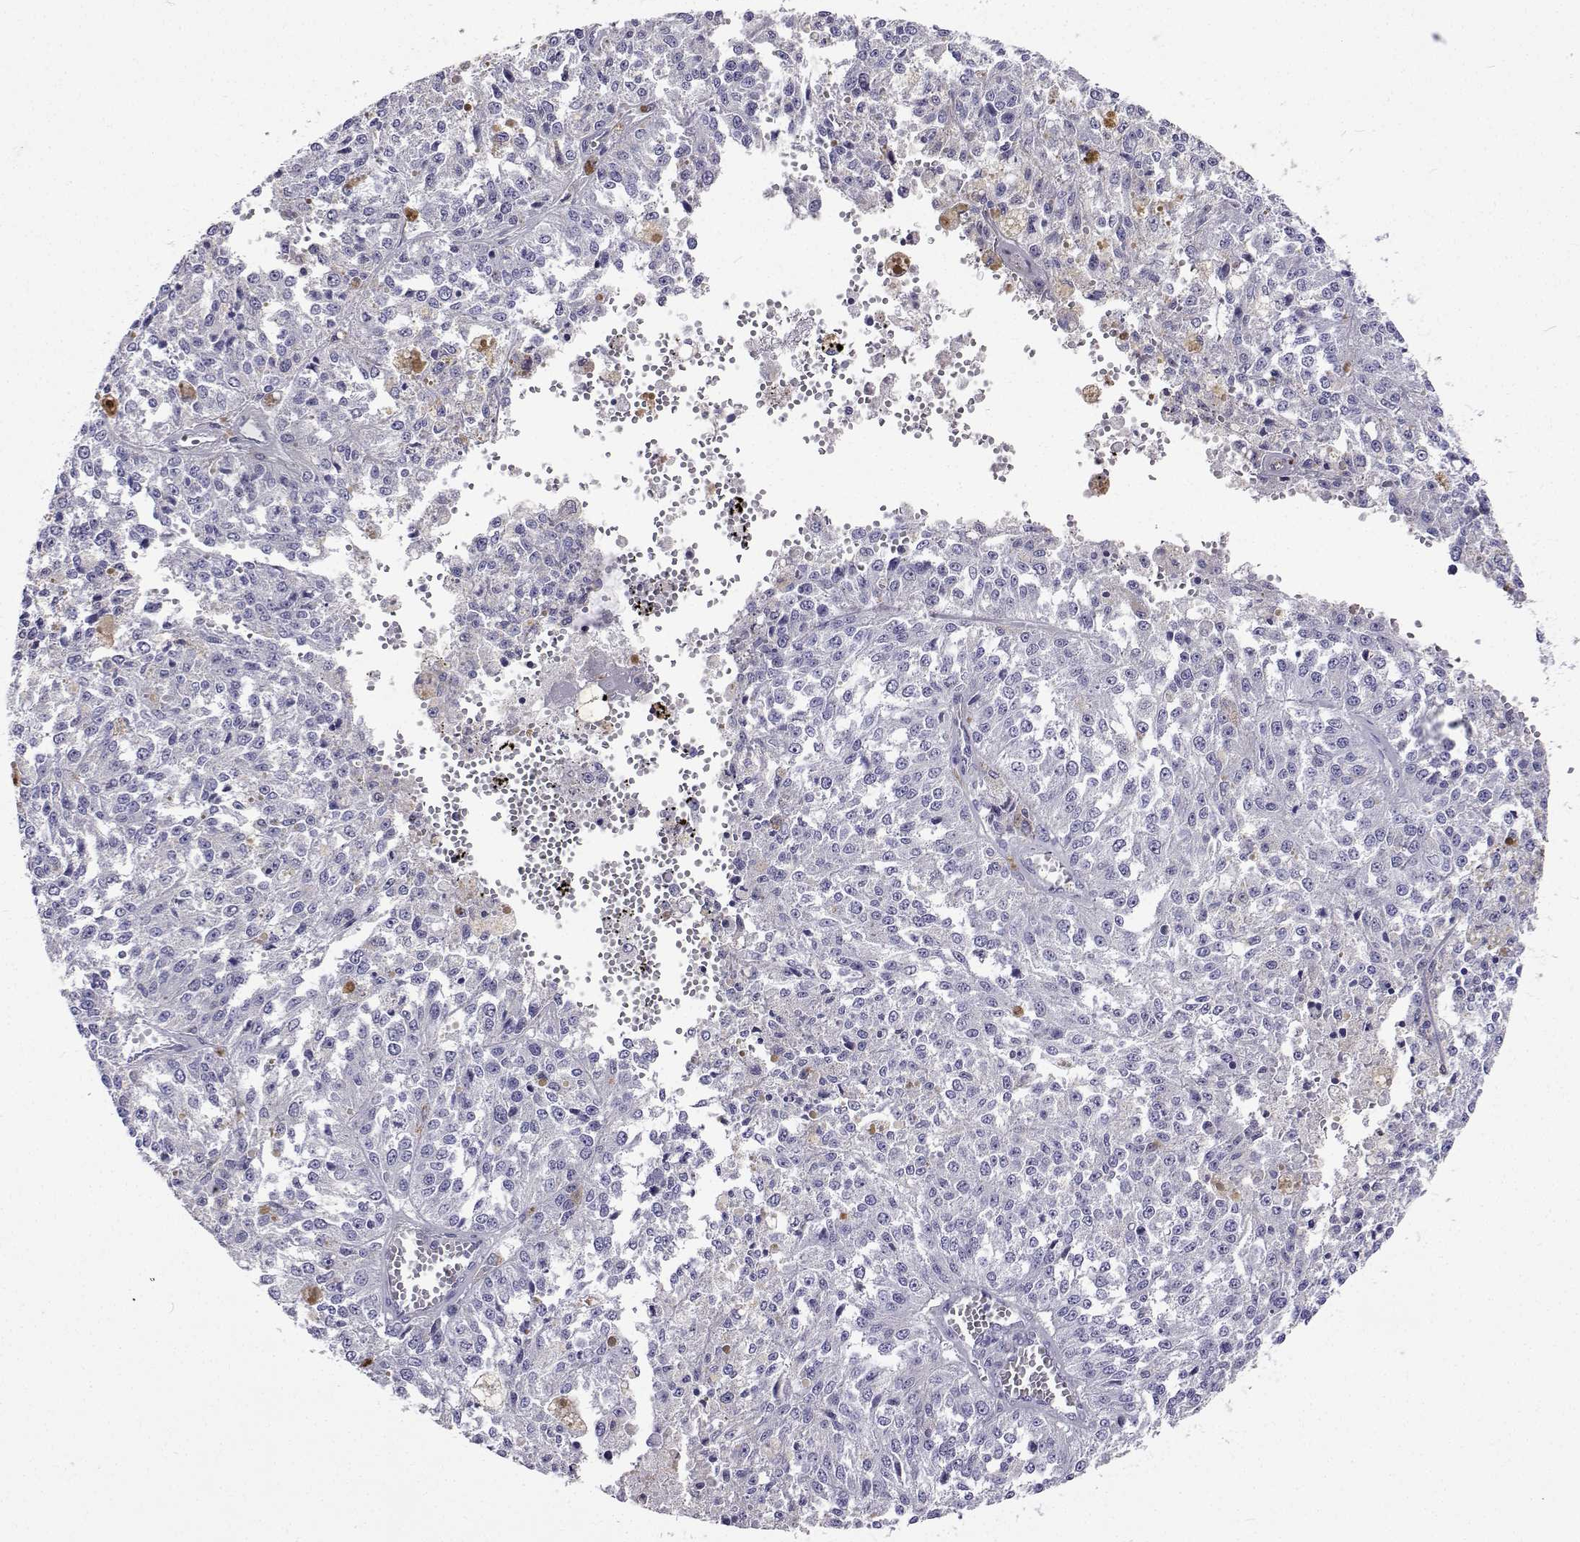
{"staining": {"intensity": "negative", "quantity": "none", "location": "none"}, "tissue": "melanoma", "cell_type": "Tumor cells", "image_type": "cancer", "snomed": [{"axis": "morphology", "description": "Malignant melanoma, Metastatic site"}, {"axis": "topography", "description": "Lymph node"}], "caption": "Immunohistochemical staining of malignant melanoma (metastatic site) reveals no significant positivity in tumor cells.", "gene": "LHFPL7", "patient": {"sex": "female", "age": 64}}